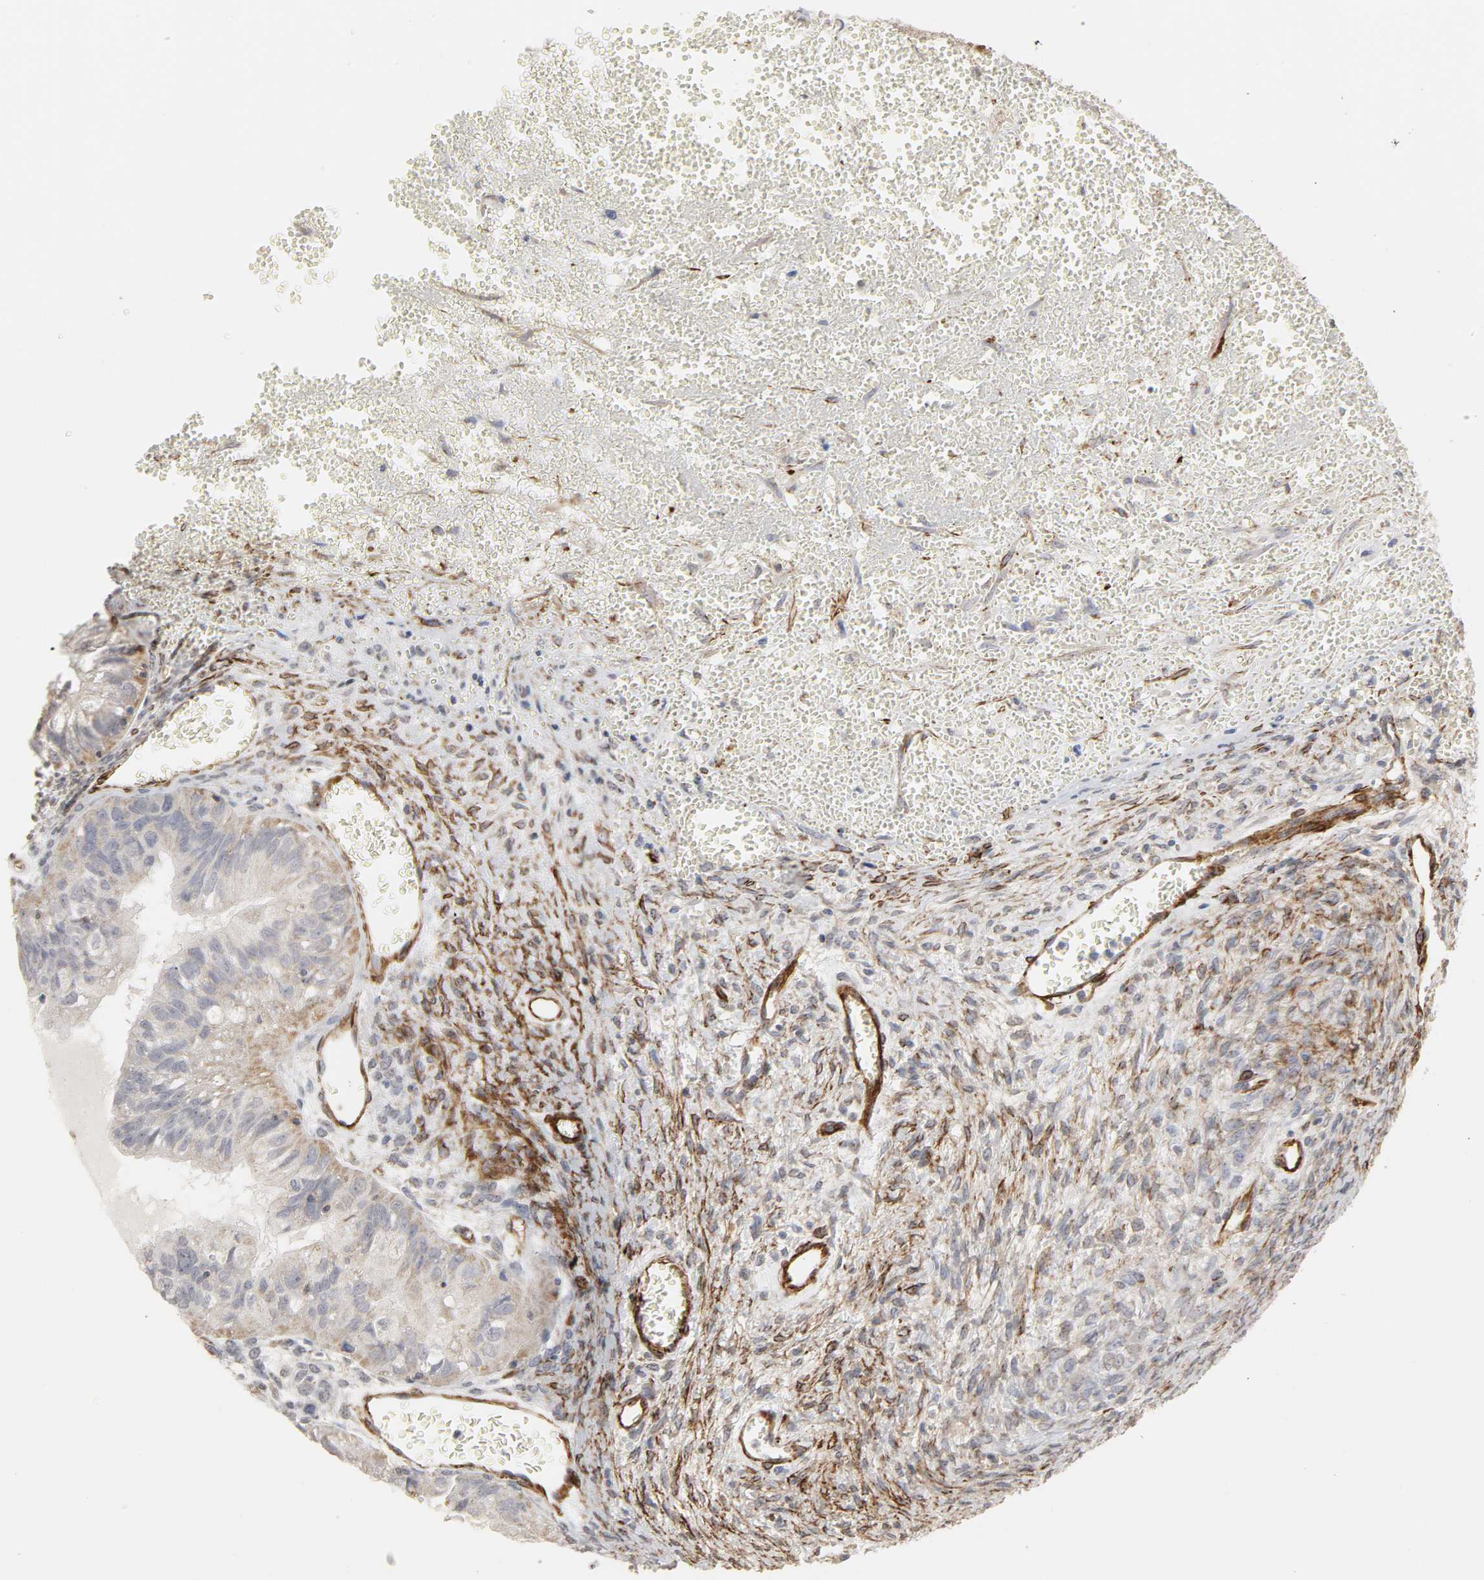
{"staining": {"intensity": "weak", "quantity": "<25%", "location": "cytoplasmic/membranous"}, "tissue": "ovarian cancer", "cell_type": "Tumor cells", "image_type": "cancer", "snomed": [{"axis": "morphology", "description": "Carcinoma, endometroid"}, {"axis": "topography", "description": "Ovary"}], "caption": "Immunohistochemical staining of human ovarian cancer shows no significant positivity in tumor cells.", "gene": "GNG2", "patient": {"sex": "female", "age": 85}}